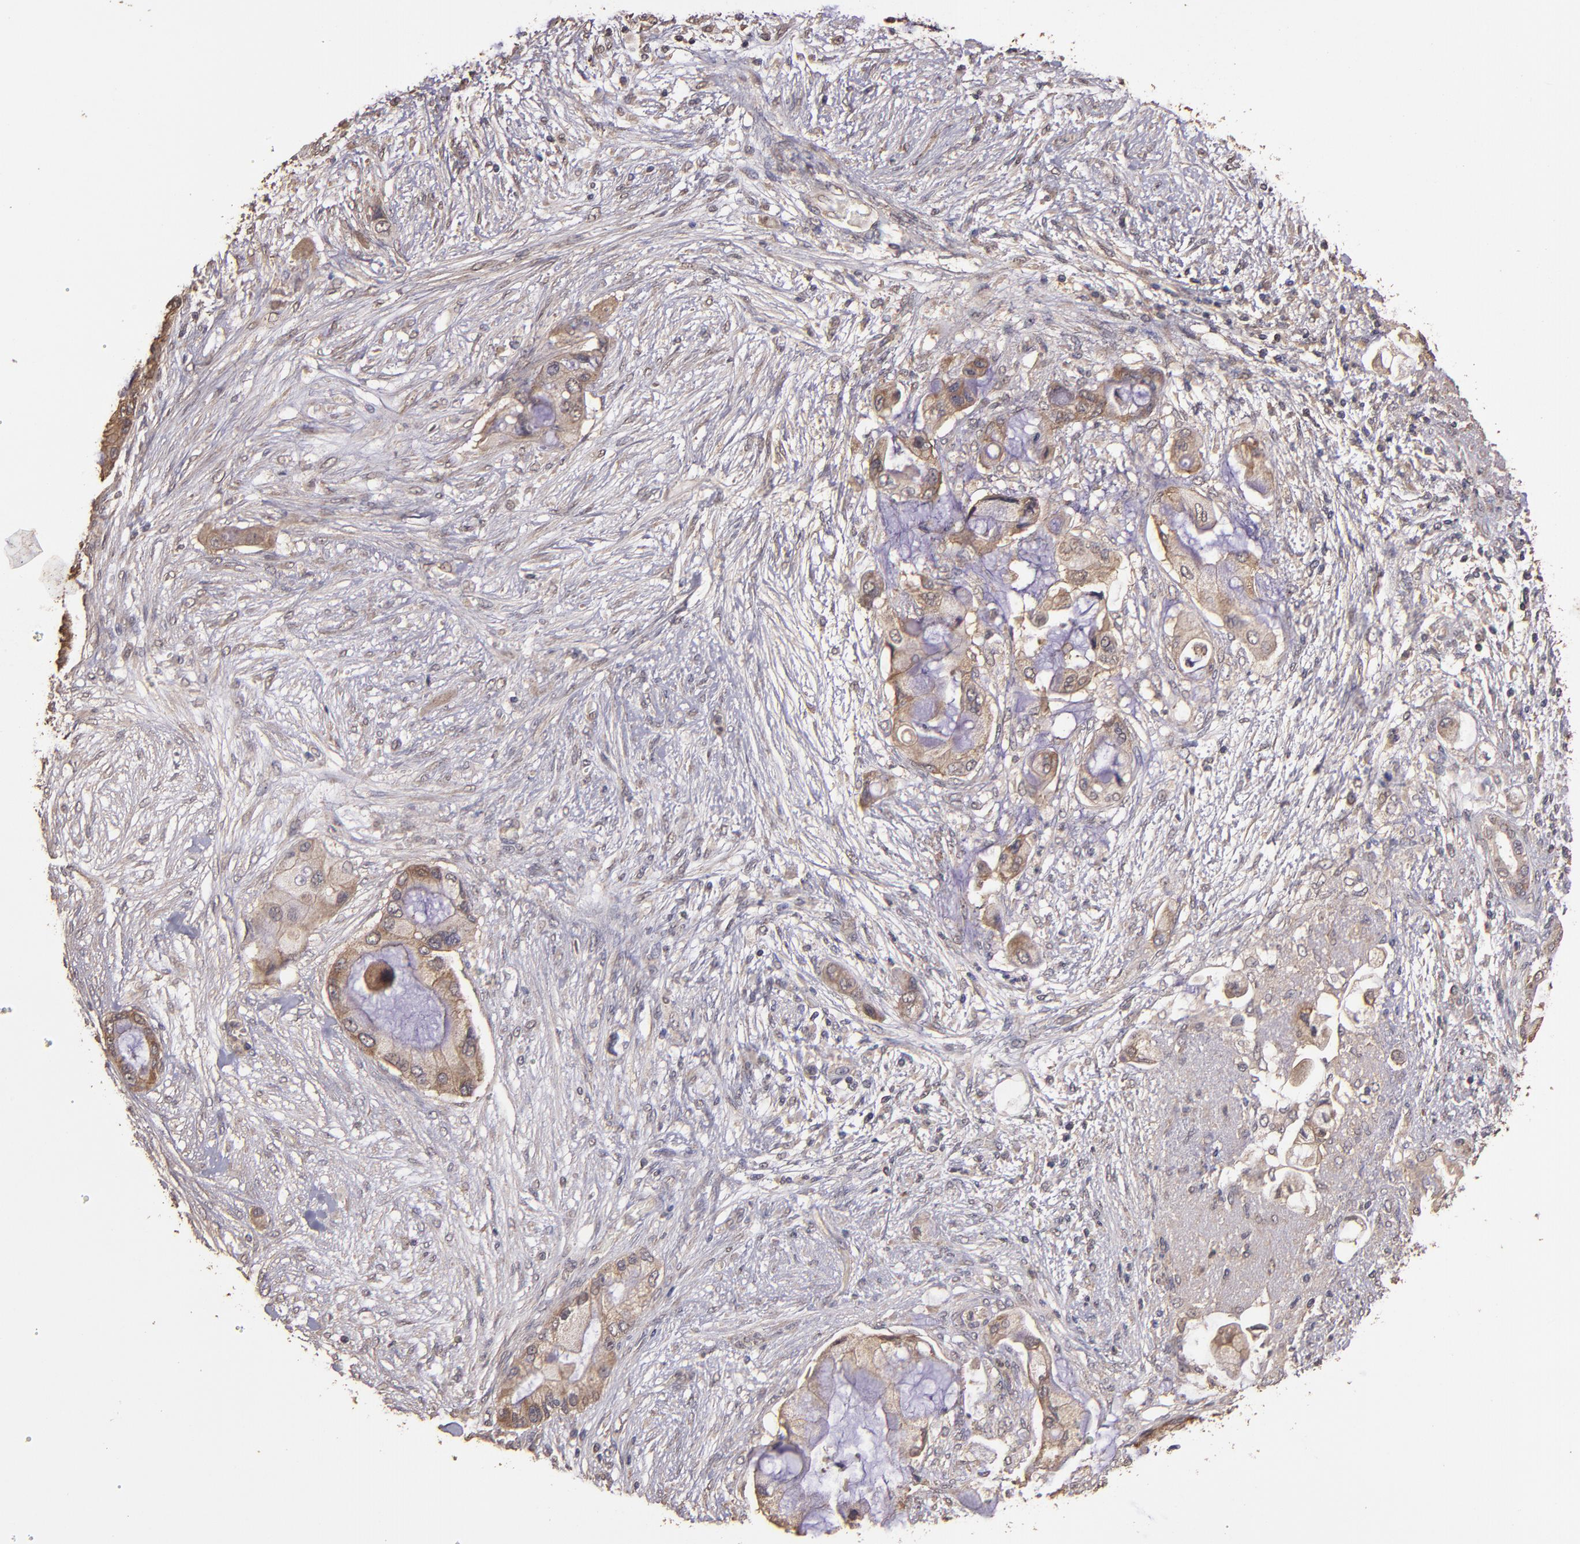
{"staining": {"intensity": "moderate", "quantity": ">75%", "location": "cytoplasmic/membranous"}, "tissue": "pancreatic cancer", "cell_type": "Tumor cells", "image_type": "cancer", "snomed": [{"axis": "morphology", "description": "Adenocarcinoma, NOS"}, {"axis": "topography", "description": "Pancreas"}], "caption": "A histopathology image of human pancreatic cancer (adenocarcinoma) stained for a protein reveals moderate cytoplasmic/membranous brown staining in tumor cells.", "gene": "HECTD1", "patient": {"sex": "female", "age": 59}}